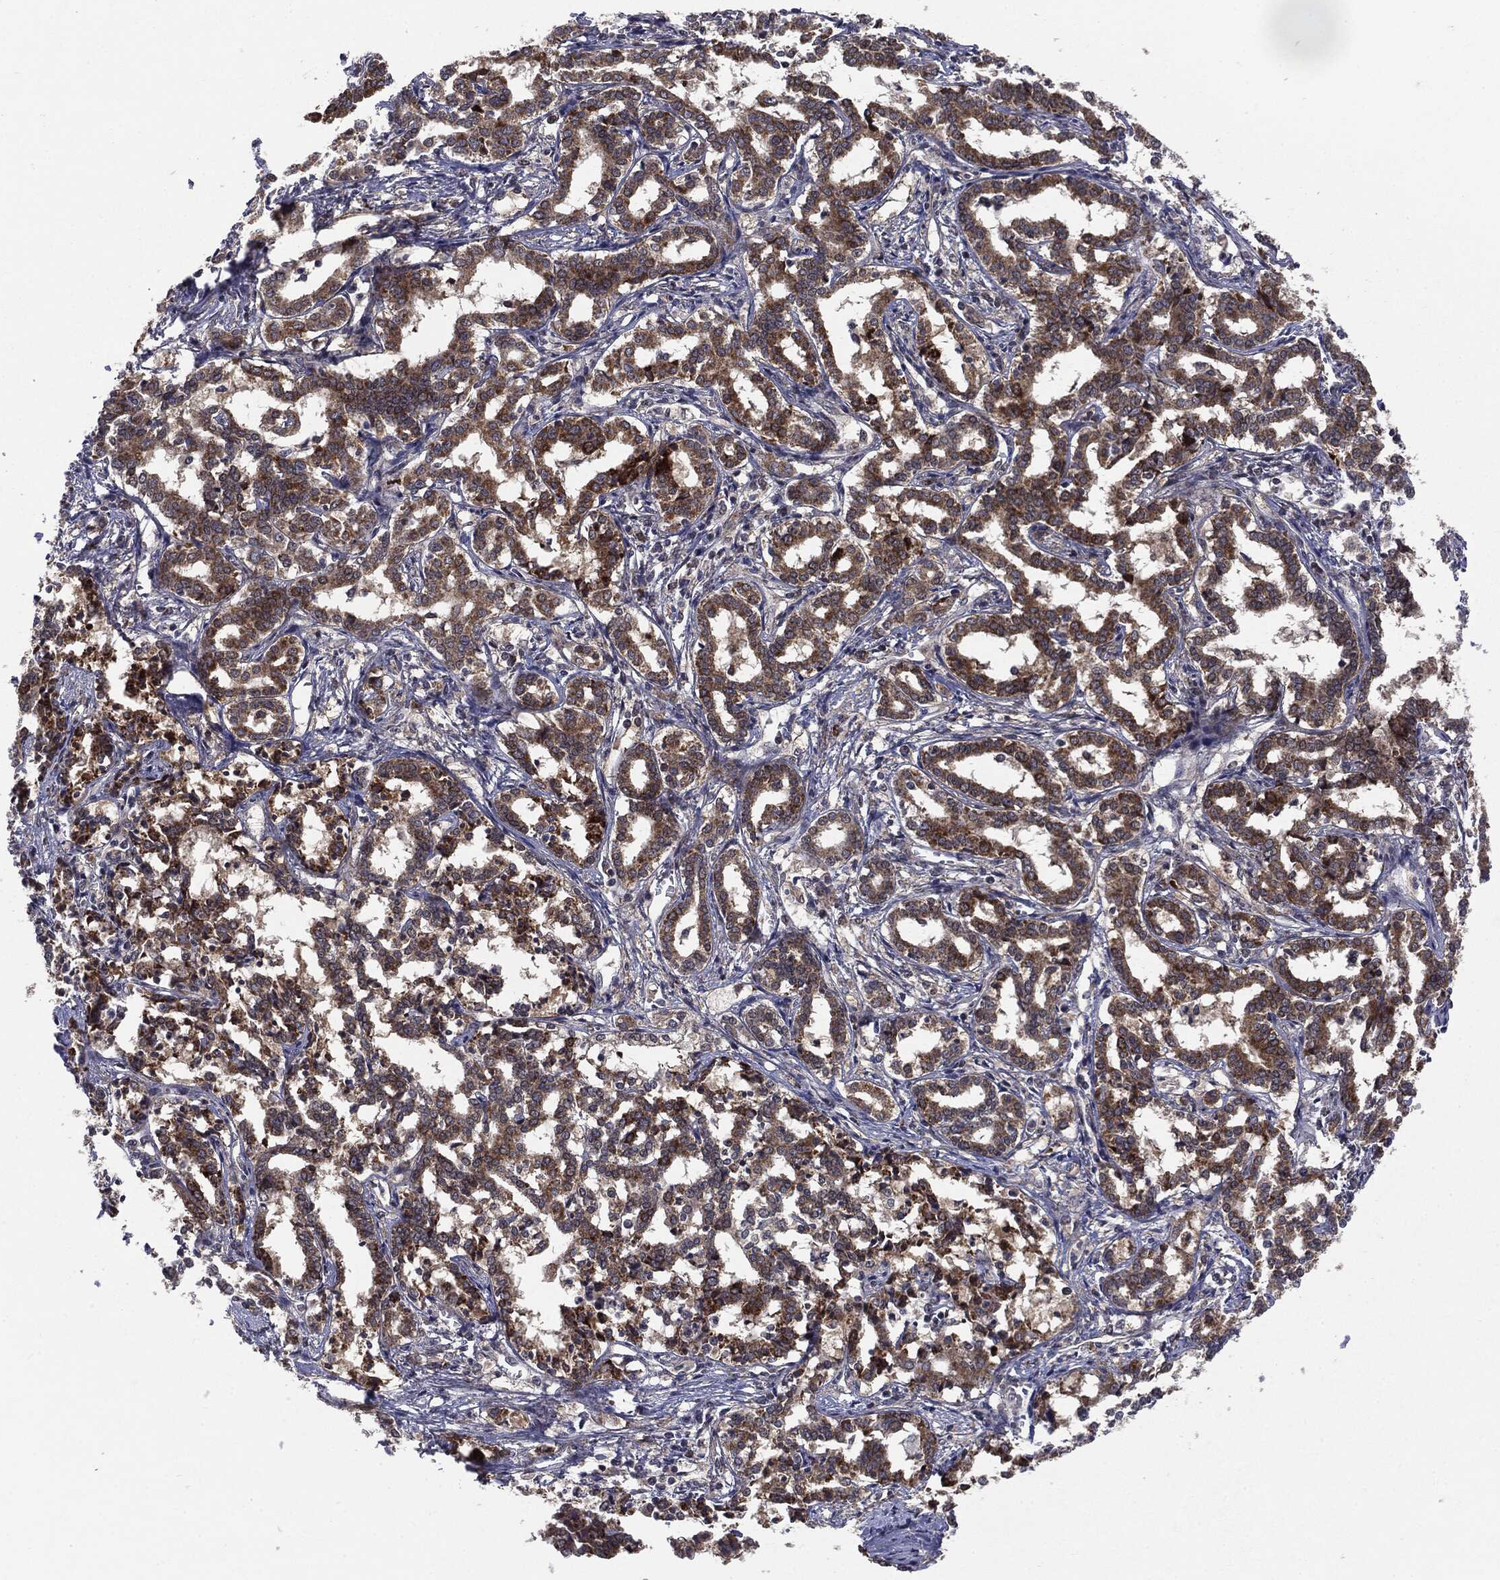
{"staining": {"intensity": "moderate", "quantity": ">75%", "location": "cytoplasmic/membranous"}, "tissue": "liver cancer", "cell_type": "Tumor cells", "image_type": "cancer", "snomed": [{"axis": "morphology", "description": "Cholangiocarcinoma"}, {"axis": "topography", "description": "Liver"}], "caption": "Immunohistochemistry image of neoplastic tissue: liver cholangiocarcinoma stained using immunohistochemistry (IHC) displays medium levels of moderate protein expression localized specifically in the cytoplasmic/membranous of tumor cells, appearing as a cytoplasmic/membranous brown color.", "gene": "PTPA", "patient": {"sex": "female", "age": 47}}